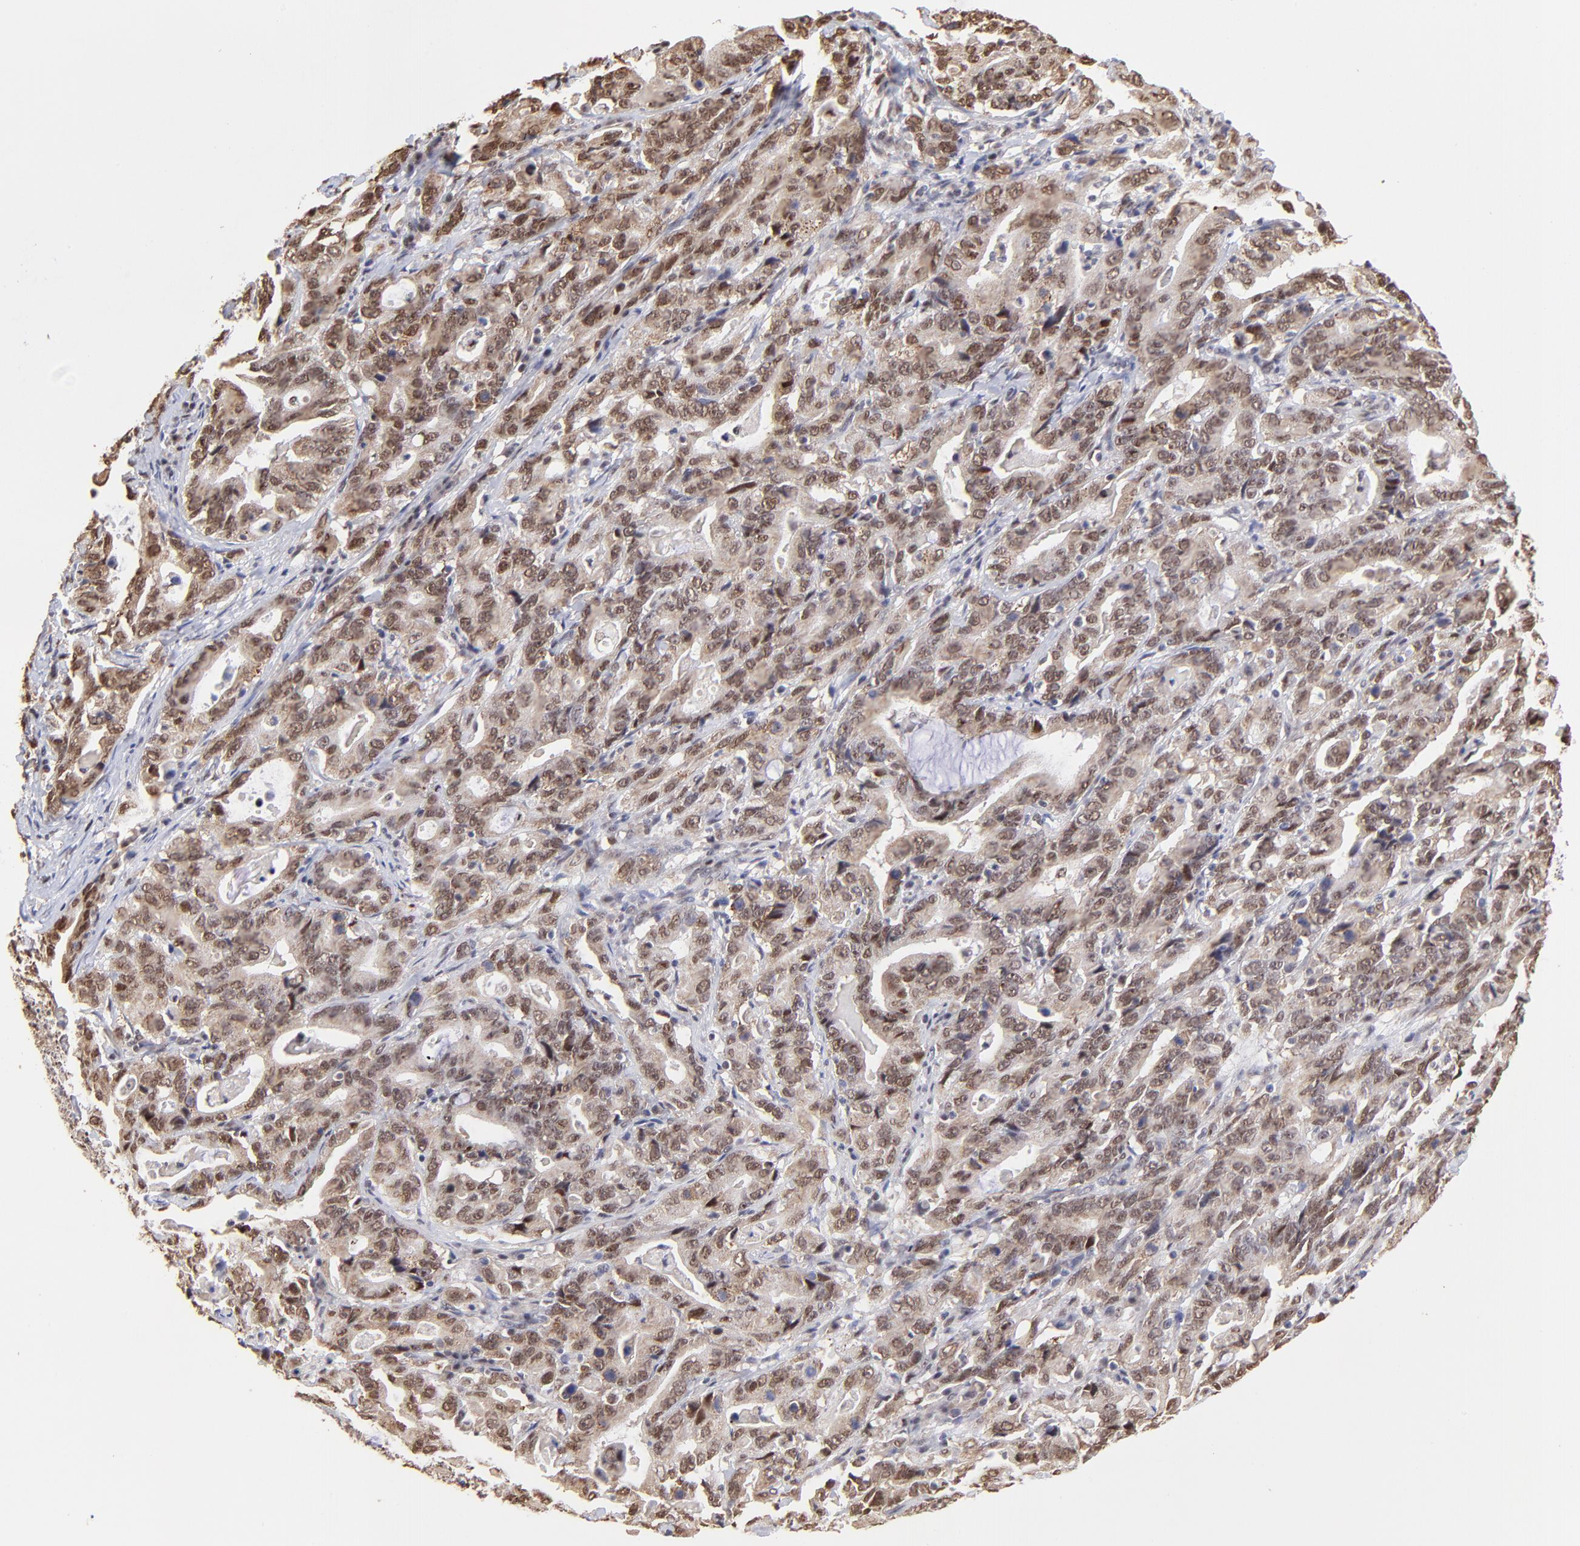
{"staining": {"intensity": "weak", "quantity": ">75%", "location": "cytoplasmic/membranous,nuclear"}, "tissue": "stomach cancer", "cell_type": "Tumor cells", "image_type": "cancer", "snomed": [{"axis": "morphology", "description": "Adenocarcinoma, NOS"}, {"axis": "topography", "description": "Stomach, upper"}], "caption": "Stomach adenocarcinoma stained for a protein exhibits weak cytoplasmic/membranous and nuclear positivity in tumor cells.", "gene": "ZNF670", "patient": {"sex": "male", "age": 63}}